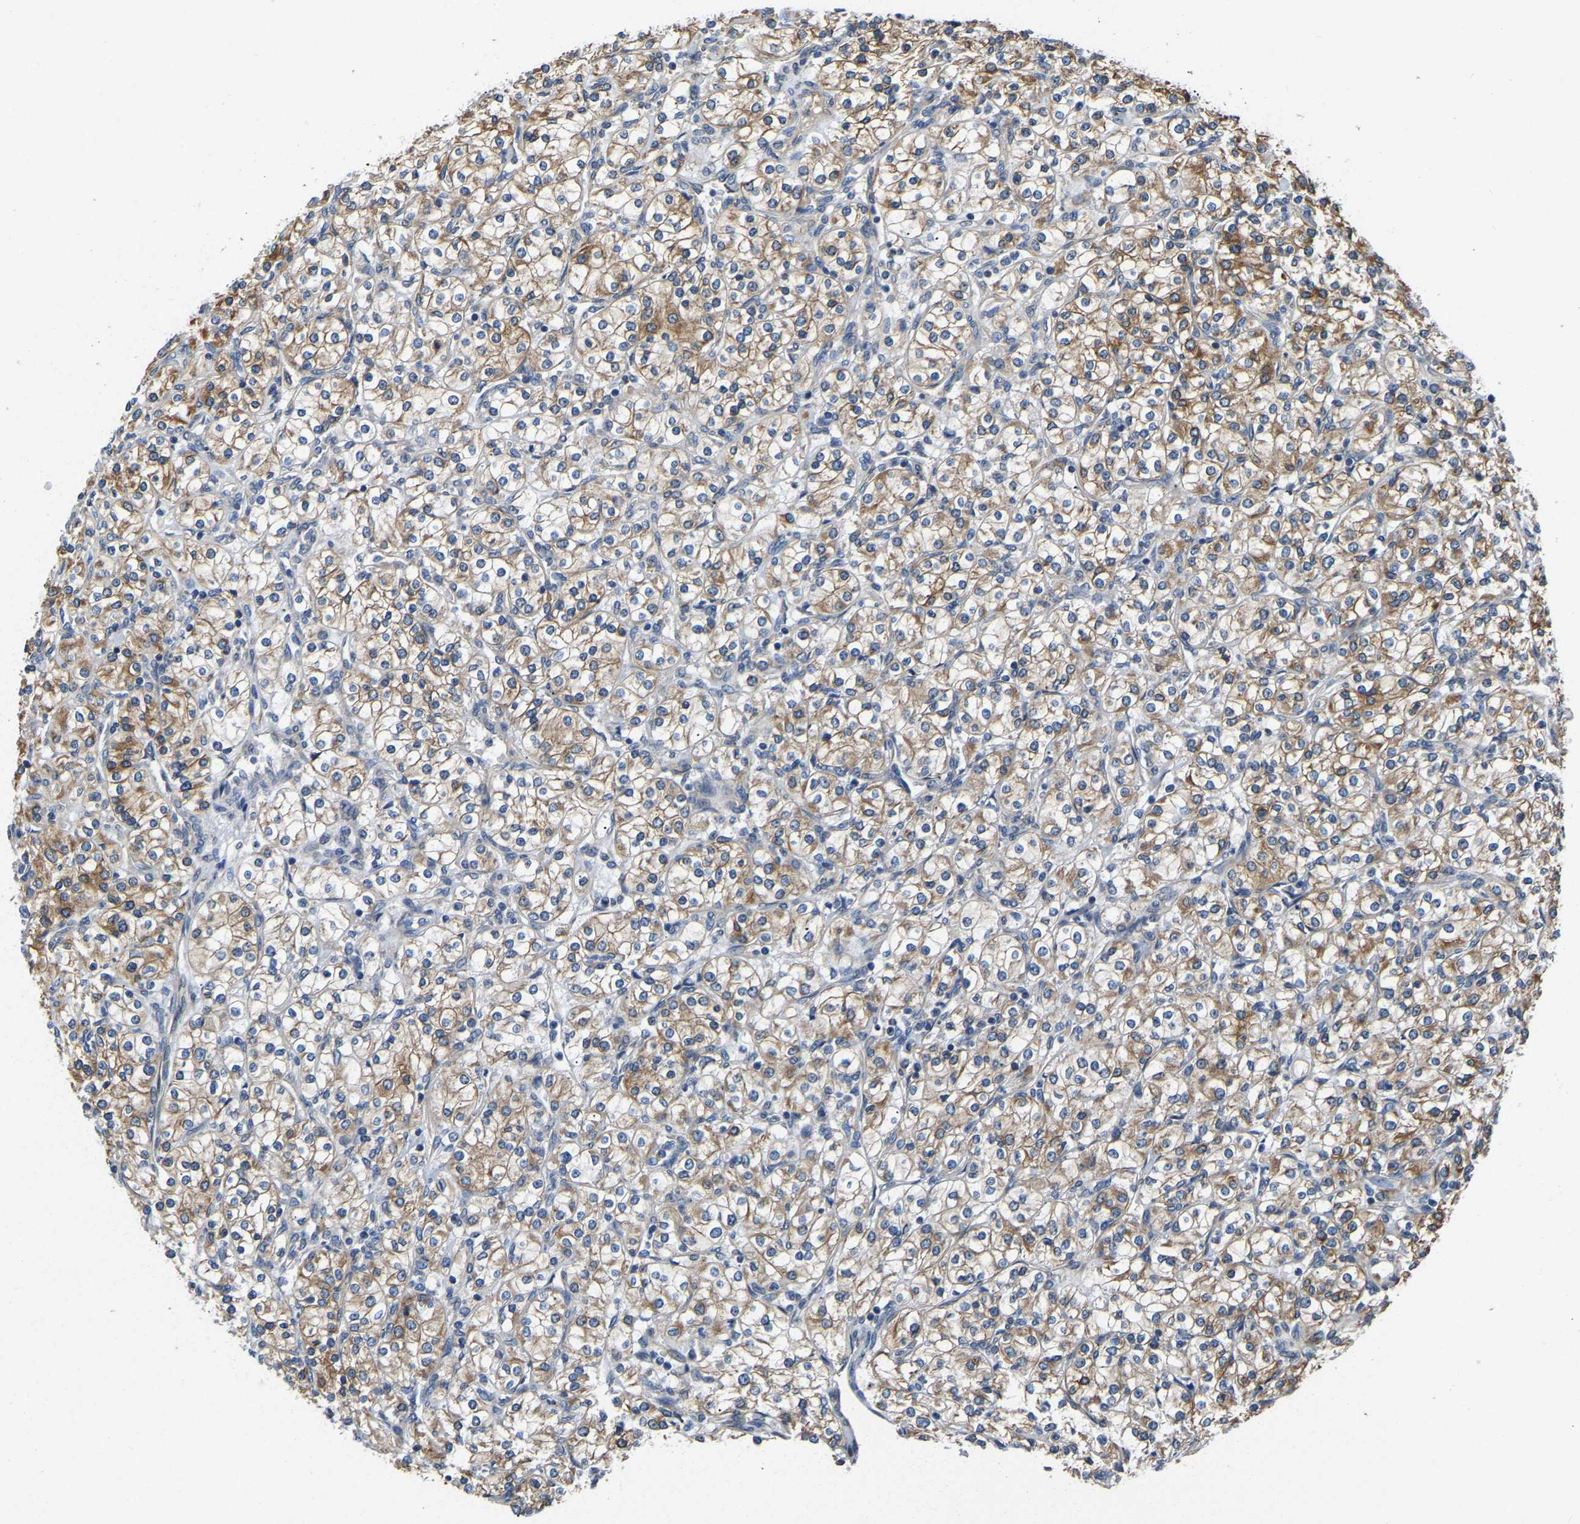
{"staining": {"intensity": "moderate", "quantity": ">75%", "location": "cytoplasmic/membranous"}, "tissue": "renal cancer", "cell_type": "Tumor cells", "image_type": "cancer", "snomed": [{"axis": "morphology", "description": "Adenocarcinoma, NOS"}, {"axis": "topography", "description": "Kidney"}], "caption": "Renal cancer stained with a brown dye exhibits moderate cytoplasmic/membranous positive expression in about >75% of tumor cells.", "gene": "ARL6IP5", "patient": {"sex": "male", "age": 77}}